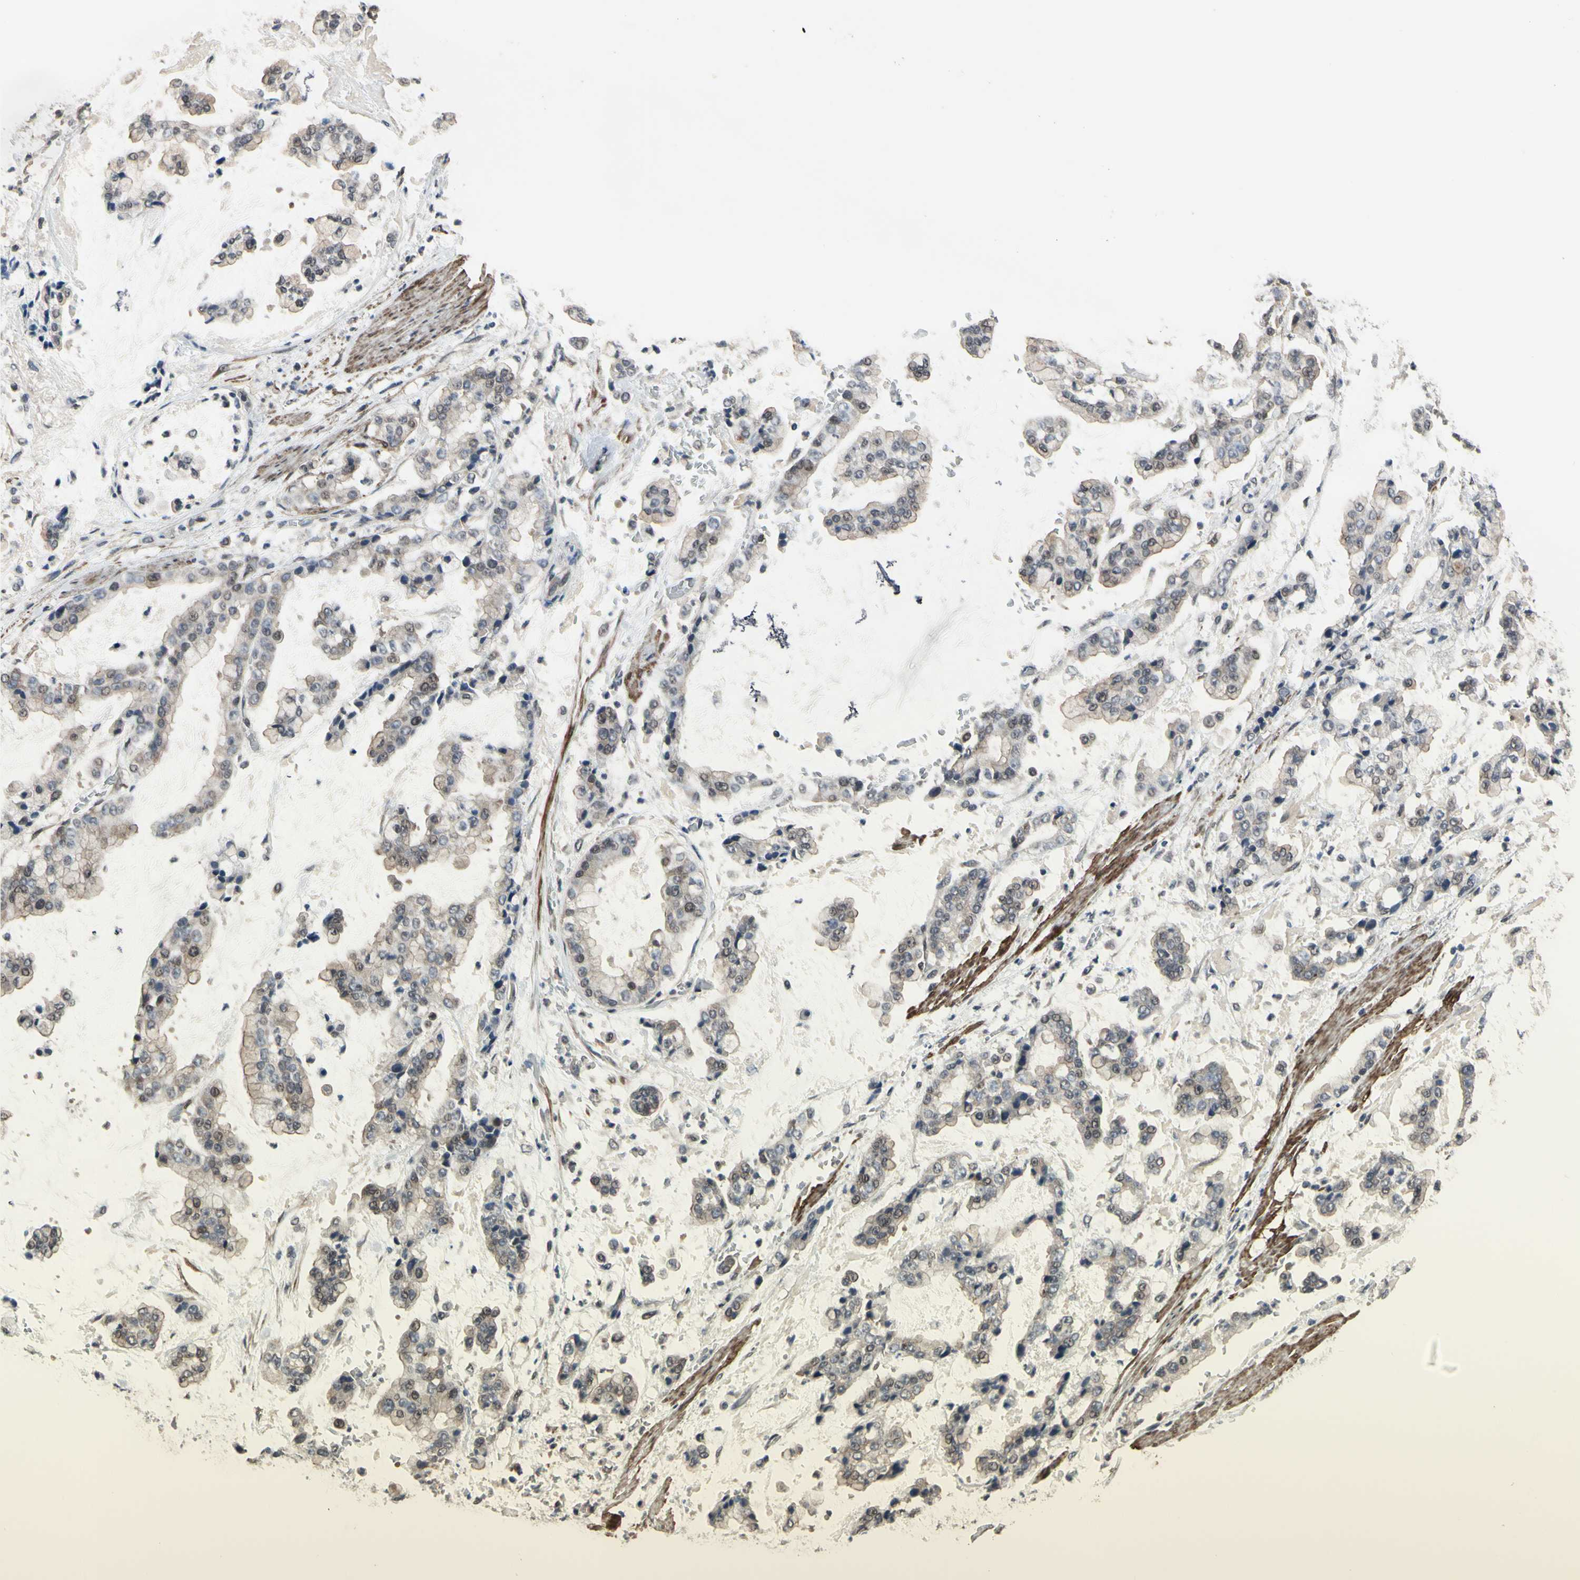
{"staining": {"intensity": "moderate", "quantity": "<25%", "location": "cytoplasmic/membranous,nuclear"}, "tissue": "stomach cancer", "cell_type": "Tumor cells", "image_type": "cancer", "snomed": [{"axis": "morphology", "description": "Normal tissue, NOS"}, {"axis": "morphology", "description": "Adenocarcinoma, NOS"}, {"axis": "topography", "description": "Stomach, upper"}, {"axis": "topography", "description": "Stomach"}], "caption": "Adenocarcinoma (stomach) was stained to show a protein in brown. There is low levels of moderate cytoplasmic/membranous and nuclear expression in about <25% of tumor cells.", "gene": "ZNF174", "patient": {"sex": "male", "age": 76}}